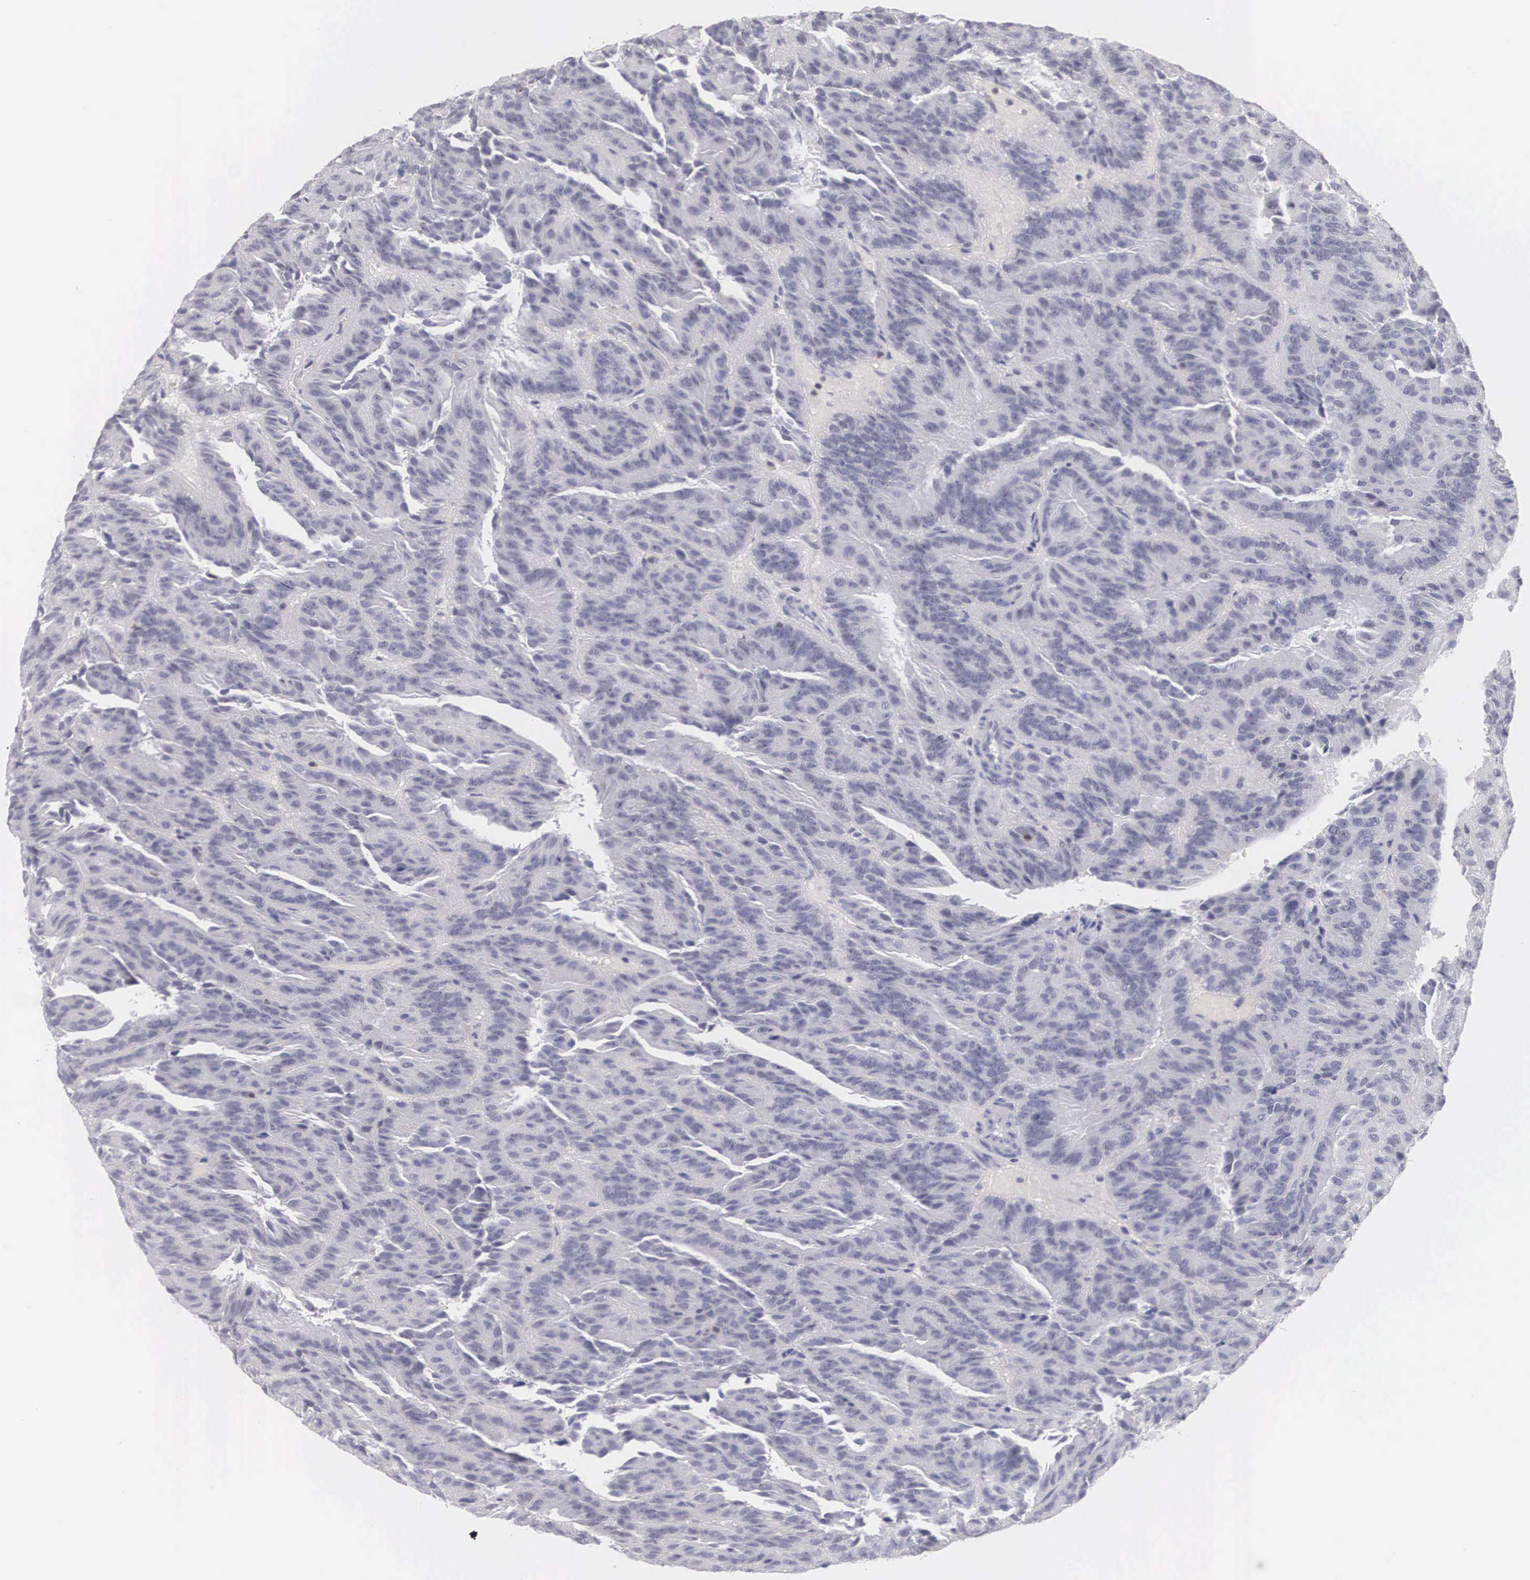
{"staining": {"intensity": "negative", "quantity": "none", "location": "none"}, "tissue": "renal cancer", "cell_type": "Tumor cells", "image_type": "cancer", "snomed": [{"axis": "morphology", "description": "Adenocarcinoma, NOS"}, {"axis": "topography", "description": "Kidney"}], "caption": "Tumor cells show no significant staining in adenocarcinoma (renal).", "gene": "FAM47A", "patient": {"sex": "male", "age": 46}}